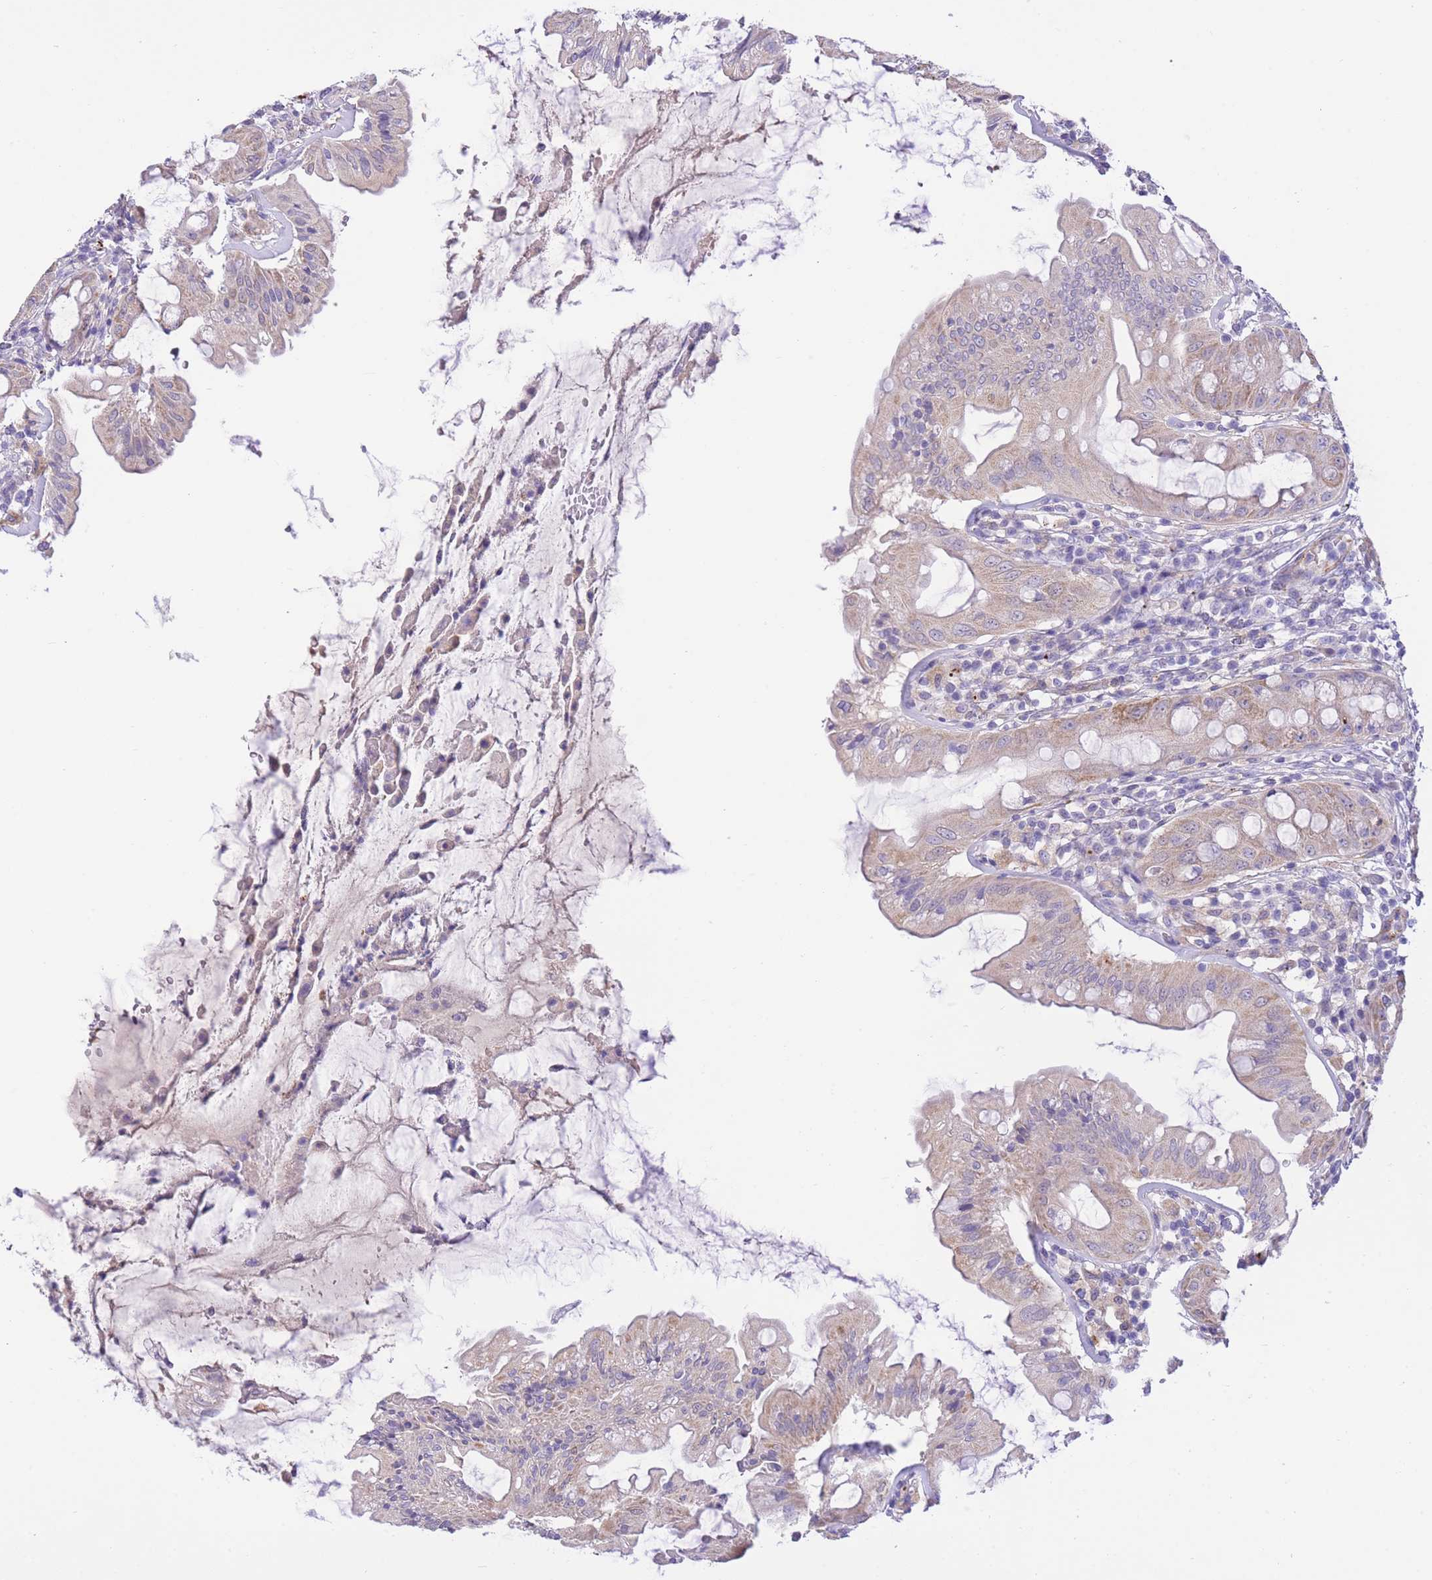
{"staining": {"intensity": "weak", "quantity": "25%-75%", "location": "cytoplasmic/membranous"}, "tissue": "rectum", "cell_type": "Glandular cells", "image_type": "normal", "snomed": [{"axis": "morphology", "description": "Normal tissue, NOS"}, {"axis": "topography", "description": "Rectum"}], "caption": "Immunohistochemical staining of normal rectum displays 25%-75% levels of weak cytoplasmic/membranous protein positivity in approximately 25%-75% of glandular cells. The protein is stained brown, and the nuclei are stained in blue (DAB (3,3'-diaminobenzidine) IHC with brightfield microscopy, high magnification).", "gene": "PGM1", "patient": {"sex": "female", "age": 57}}